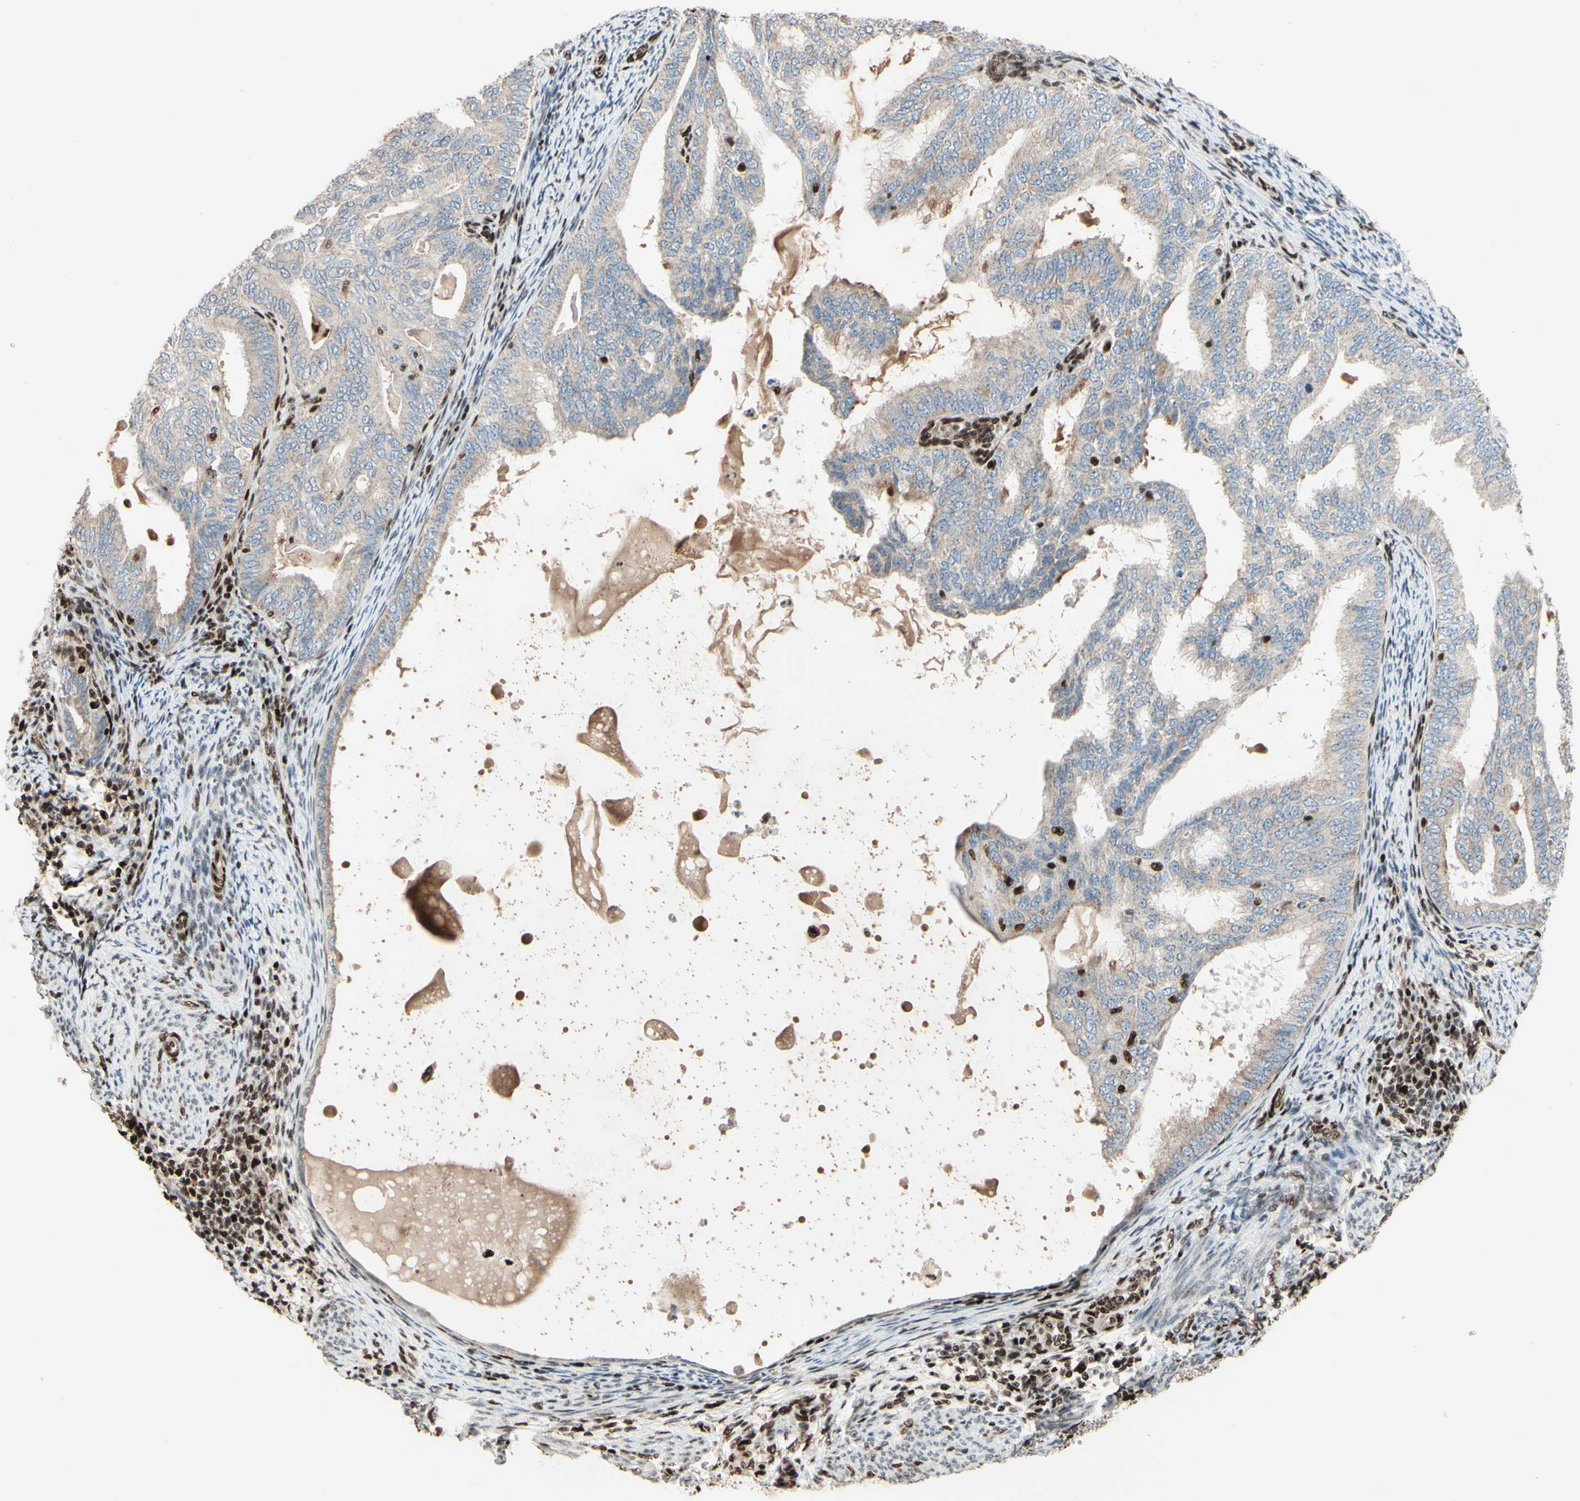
{"staining": {"intensity": "weak", "quantity": "25%-75%", "location": "cytoplasmic/membranous"}, "tissue": "endometrial cancer", "cell_type": "Tumor cells", "image_type": "cancer", "snomed": [{"axis": "morphology", "description": "Adenocarcinoma, NOS"}, {"axis": "topography", "description": "Endometrium"}], "caption": "This is a histology image of IHC staining of adenocarcinoma (endometrial), which shows weak positivity in the cytoplasmic/membranous of tumor cells.", "gene": "NR3C1", "patient": {"sex": "female", "age": 58}}